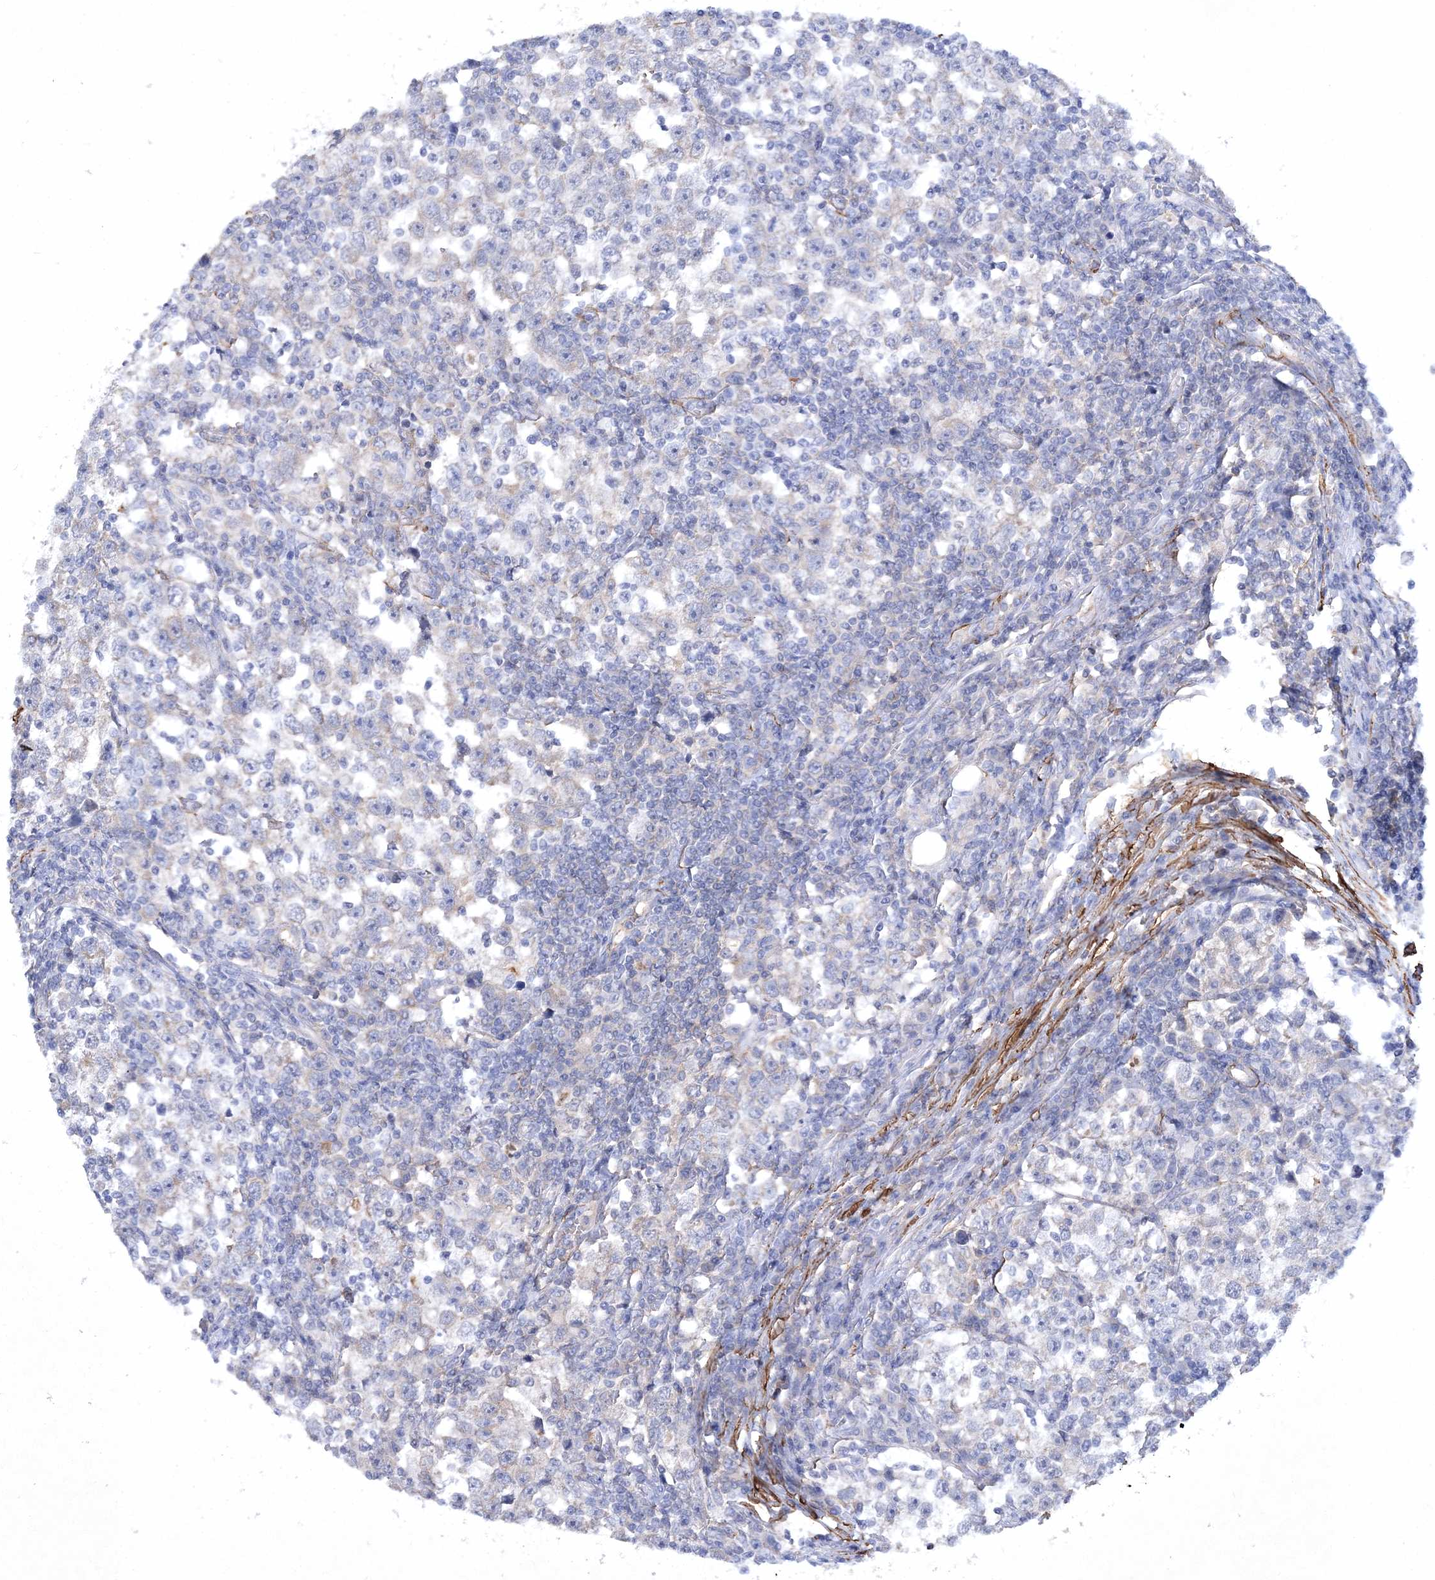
{"staining": {"intensity": "negative", "quantity": "none", "location": "none"}, "tissue": "testis cancer", "cell_type": "Tumor cells", "image_type": "cancer", "snomed": [{"axis": "morphology", "description": "Normal tissue, NOS"}, {"axis": "morphology", "description": "Seminoma, NOS"}, {"axis": "topography", "description": "Testis"}], "caption": "Histopathology image shows no protein staining in tumor cells of testis seminoma tissue.", "gene": "RTN2", "patient": {"sex": "male", "age": 43}}